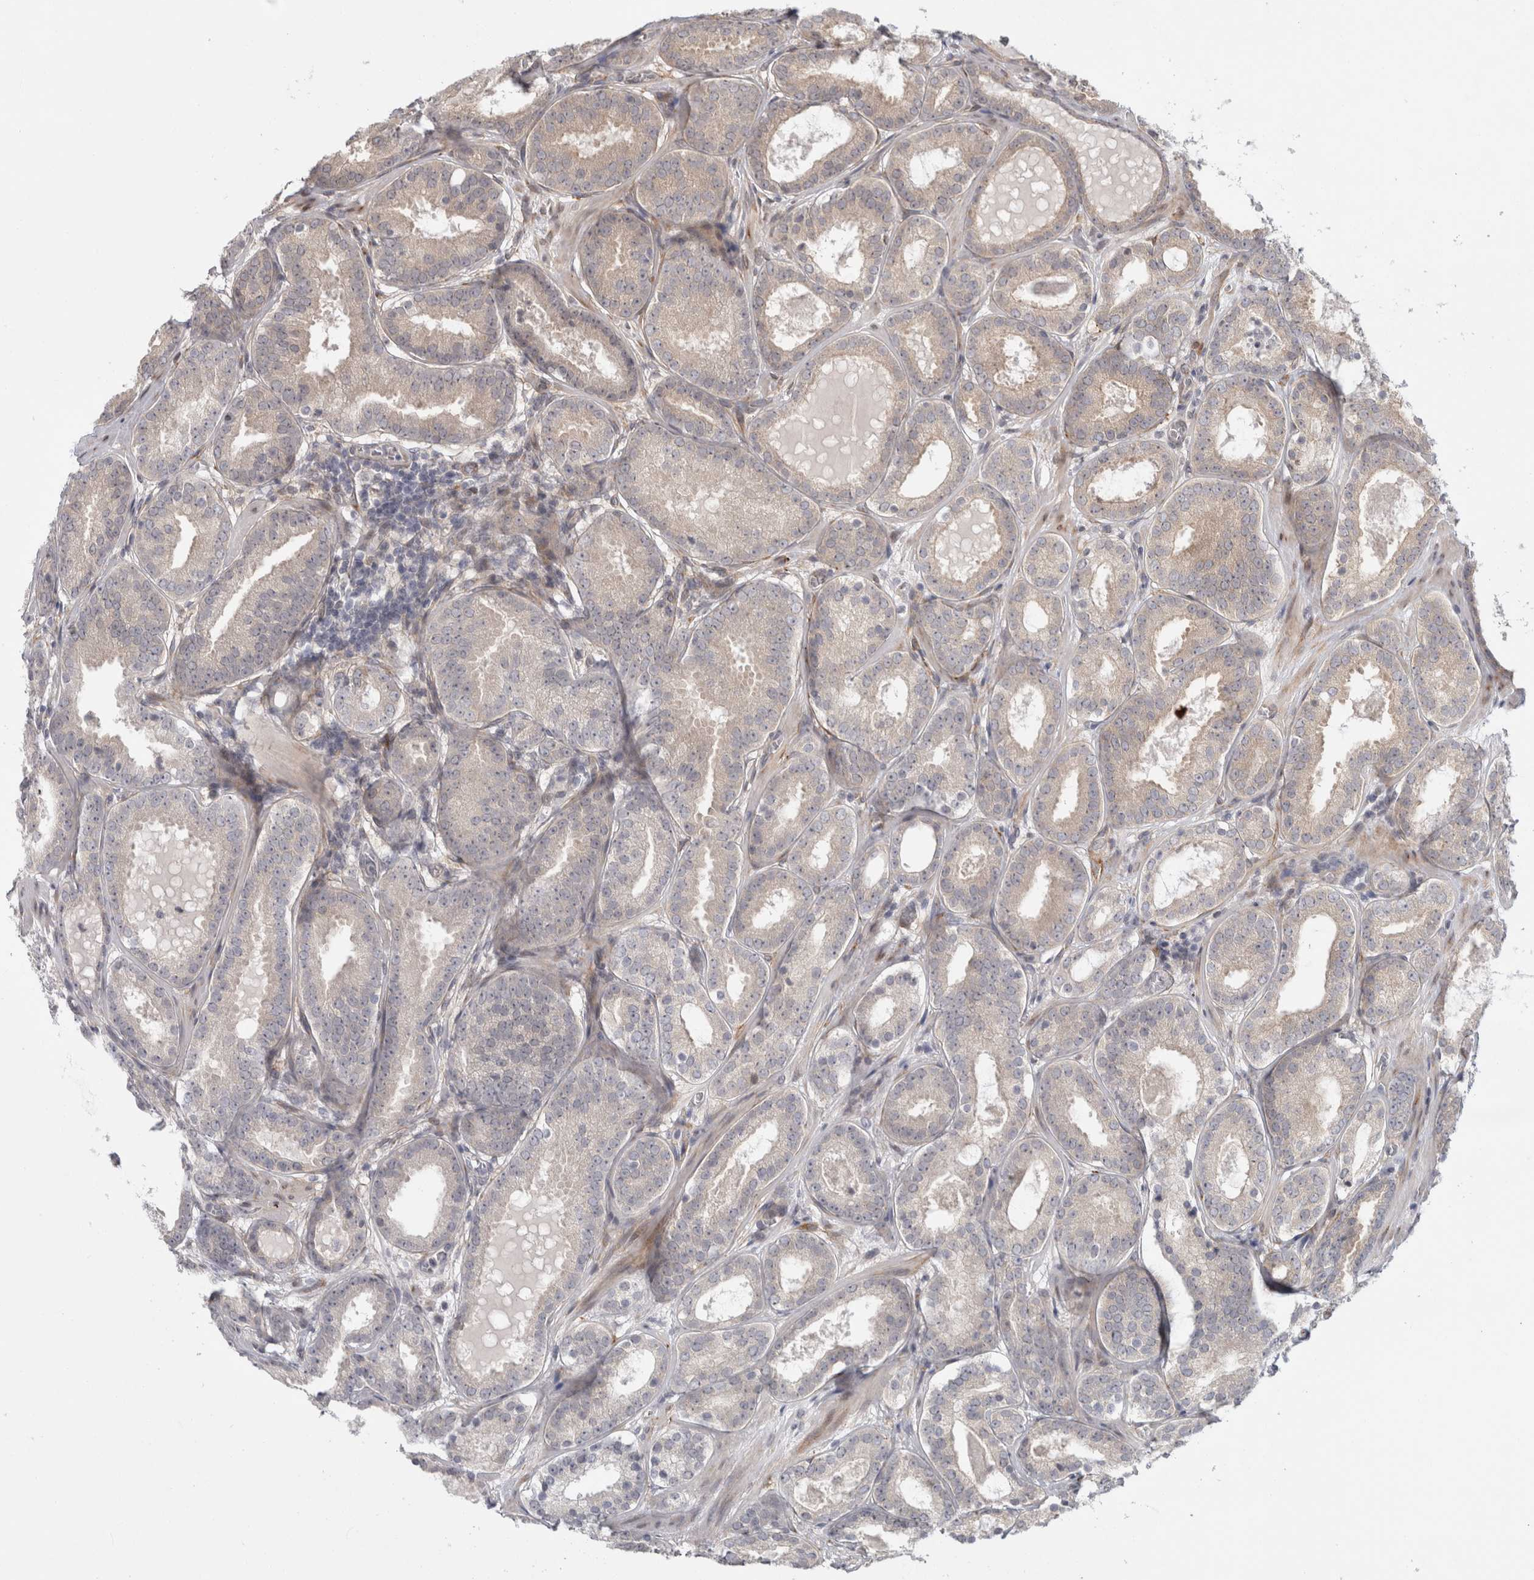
{"staining": {"intensity": "weak", "quantity": "<25%", "location": "cytoplasmic/membranous"}, "tissue": "prostate cancer", "cell_type": "Tumor cells", "image_type": "cancer", "snomed": [{"axis": "morphology", "description": "Adenocarcinoma, Low grade"}, {"axis": "topography", "description": "Prostate"}], "caption": "The histopathology image exhibits no staining of tumor cells in prostate cancer (low-grade adenocarcinoma).", "gene": "ZNF318", "patient": {"sex": "male", "age": 69}}